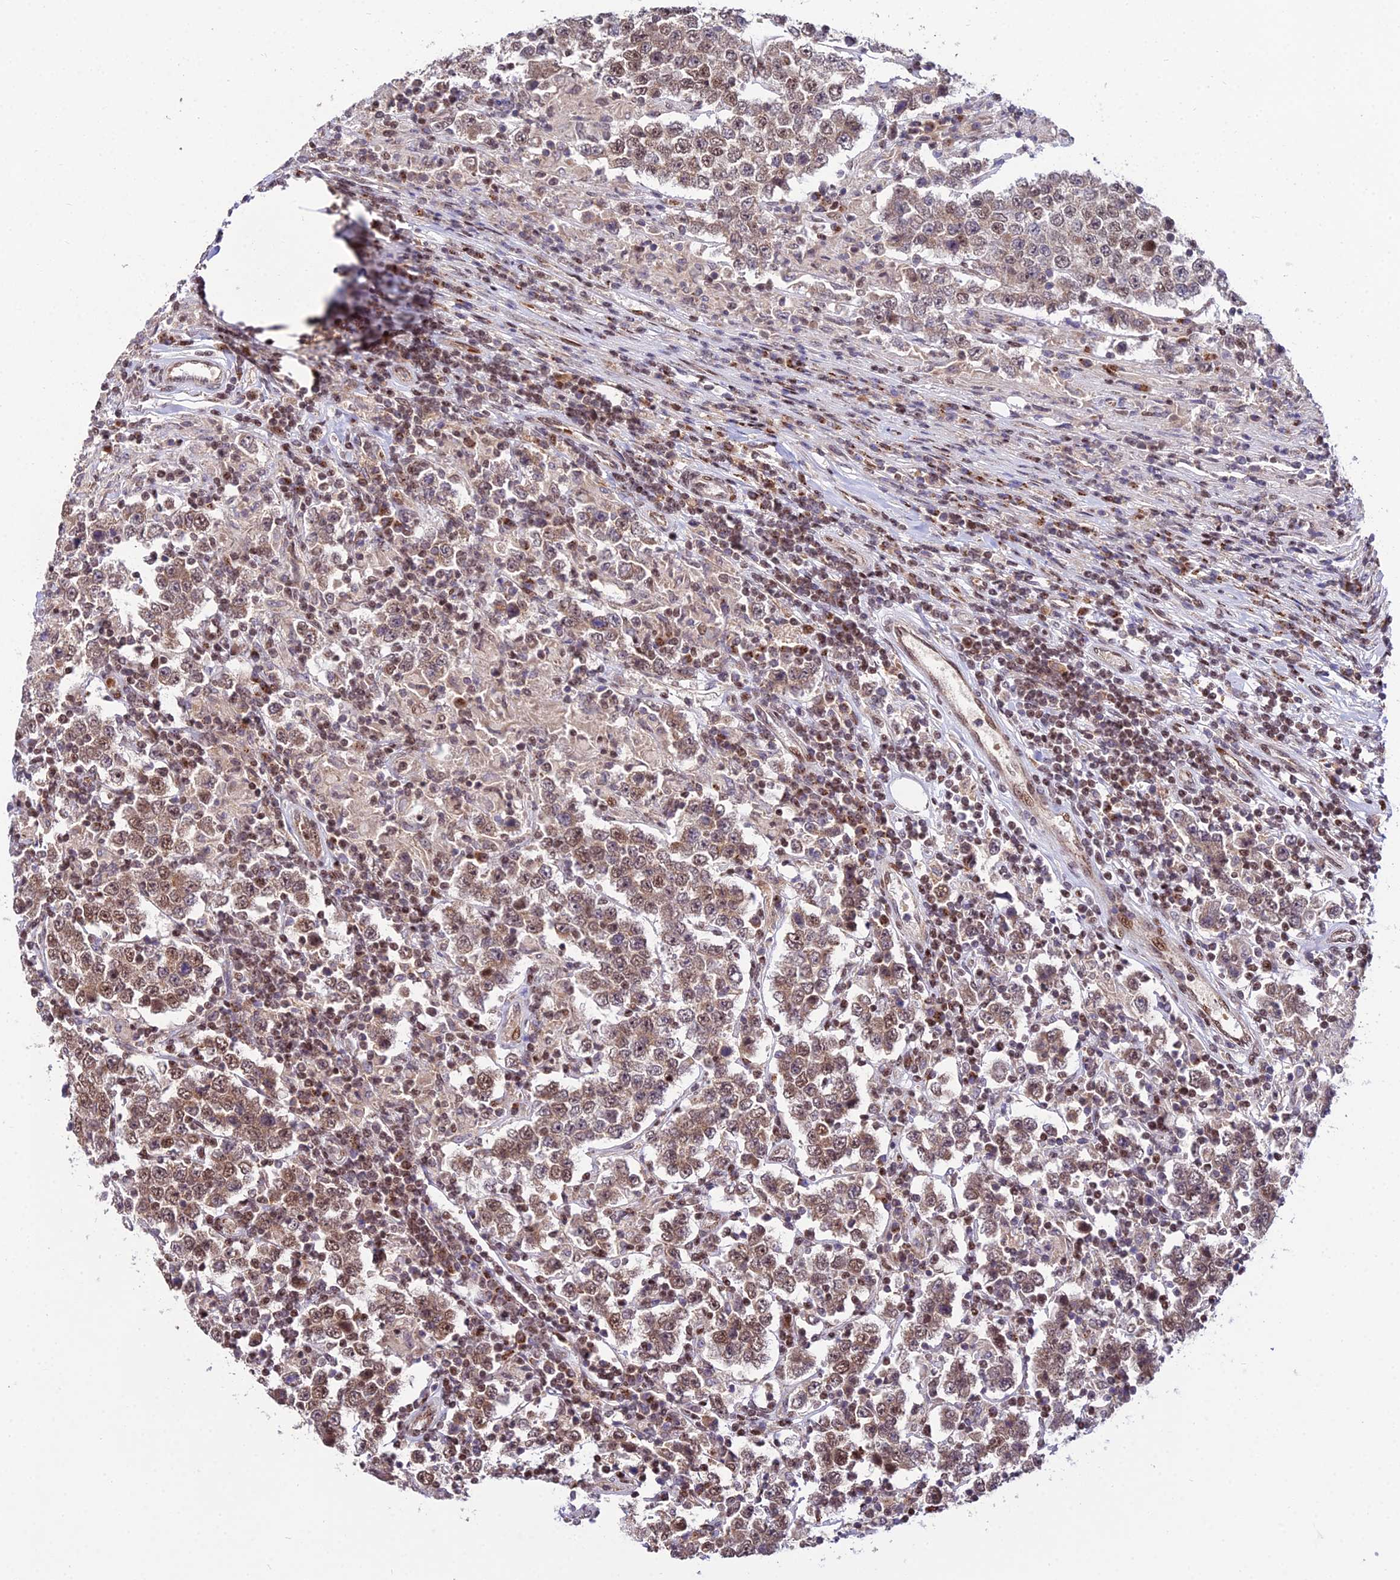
{"staining": {"intensity": "moderate", "quantity": ">75%", "location": "cytoplasmic/membranous,nuclear"}, "tissue": "testis cancer", "cell_type": "Tumor cells", "image_type": "cancer", "snomed": [{"axis": "morphology", "description": "Normal tissue, NOS"}, {"axis": "morphology", "description": "Urothelial carcinoma, High grade"}, {"axis": "morphology", "description": "Seminoma, NOS"}, {"axis": "morphology", "description": "Carcinoma, Embryonal, NOS"}, {"axis": "topography", "description": "Urinary bladder"}, {"axis": "topography", "description": "Testis"}], "caption": "Testis embryonal carcinoma stained with a brown dye shows moderate cytoplasmic/membranous and nuclear positive positivity in approximately >75% of tumor cells.", "gene": "CIB3", "patient": {"sex": "male", "age": 41}}